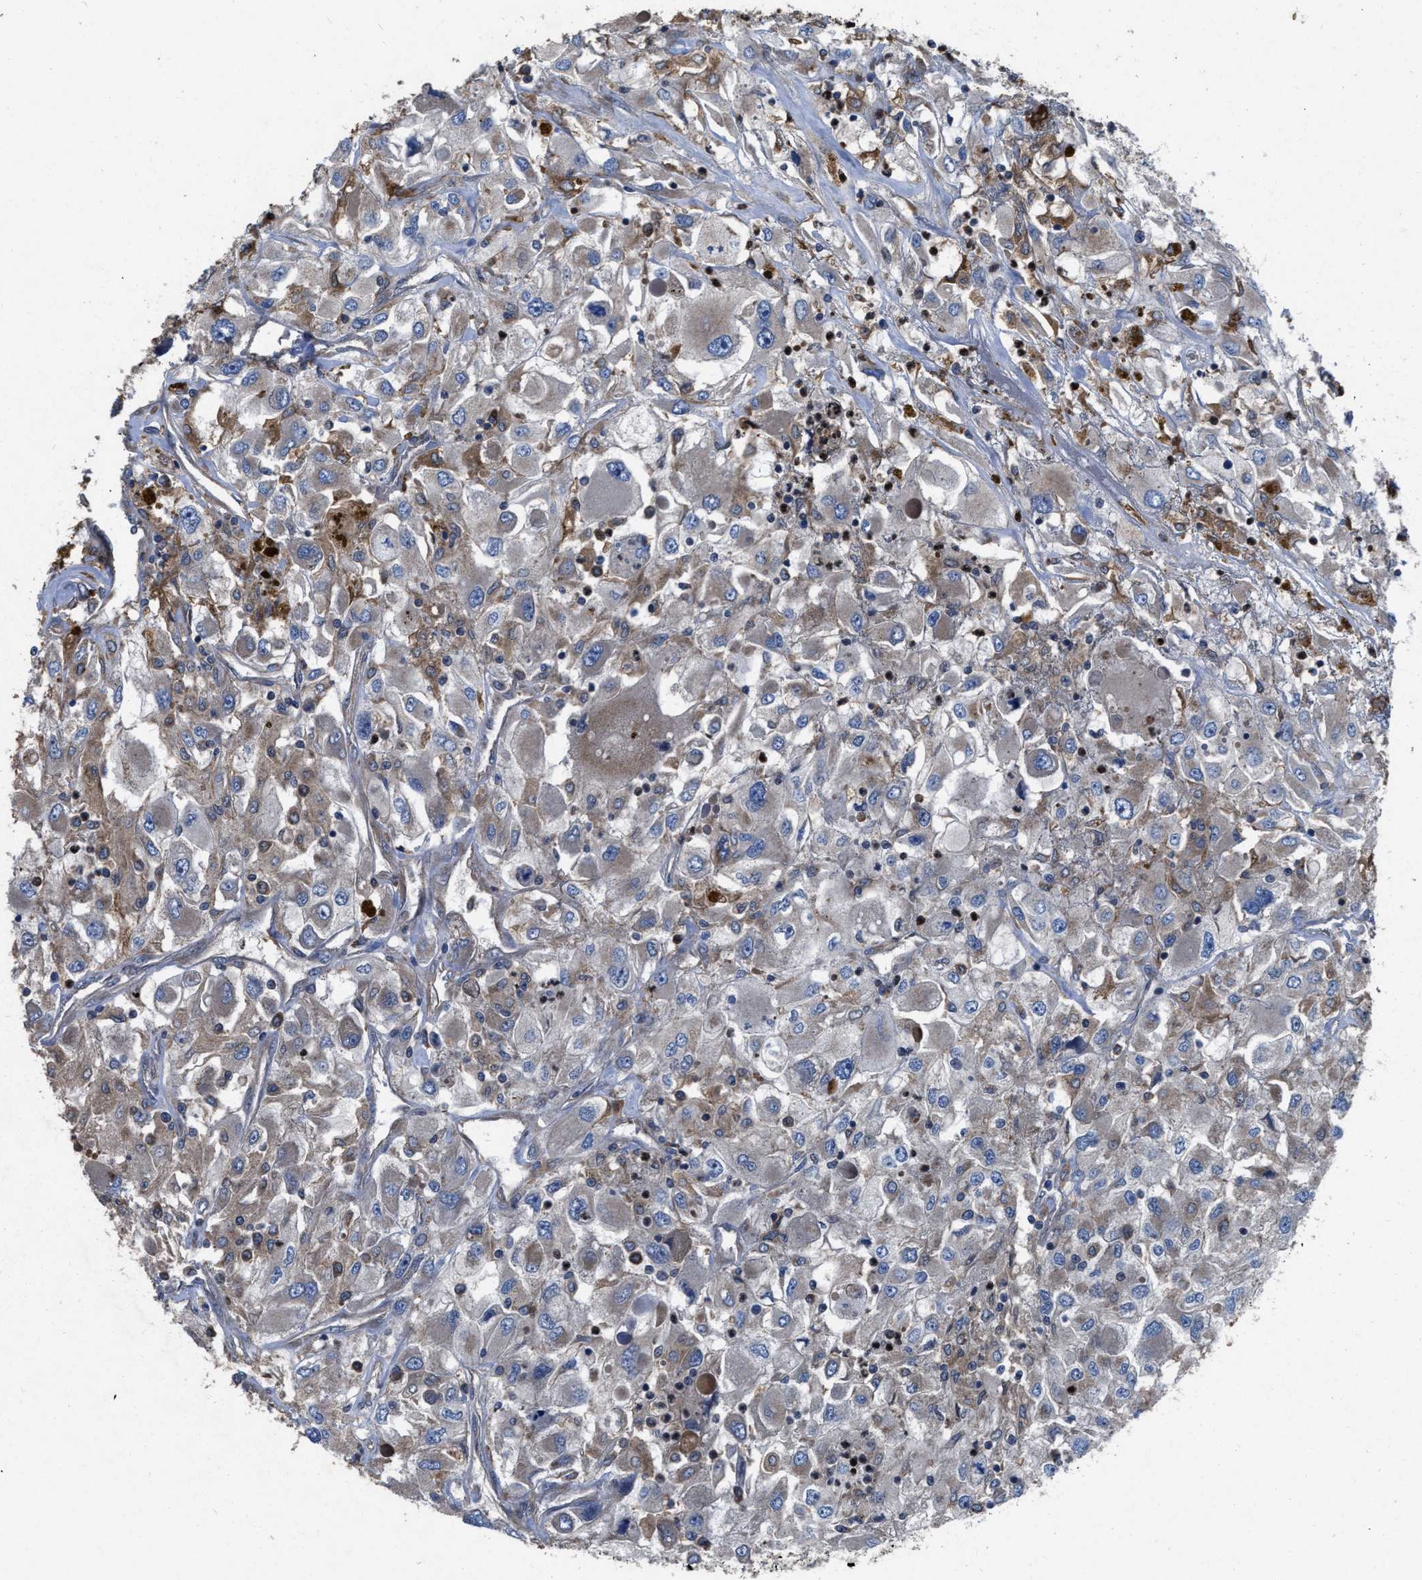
{"staining": {"intensity": "weak", "quantity": "<25%", "location": "cytoplasmic/membranous"}, "tissue": "renal cancer", "cell_type": "Tumor cells", "image_type": "cancer", "snomed": [{"axis": "morphology", "description": "Adenocarcinoma, NOS"}, {"axis": "topography", "description": "Kidney"}], "caption": "An immunohistochemistry (IHC) micrograph of renal cancer (adenocarcinoma) is shown. There is no staining in tumor cells of renal cancer (adenocarcinoma).", "gene": "USP25", "patient": {"sex": "female", "age": 52}}